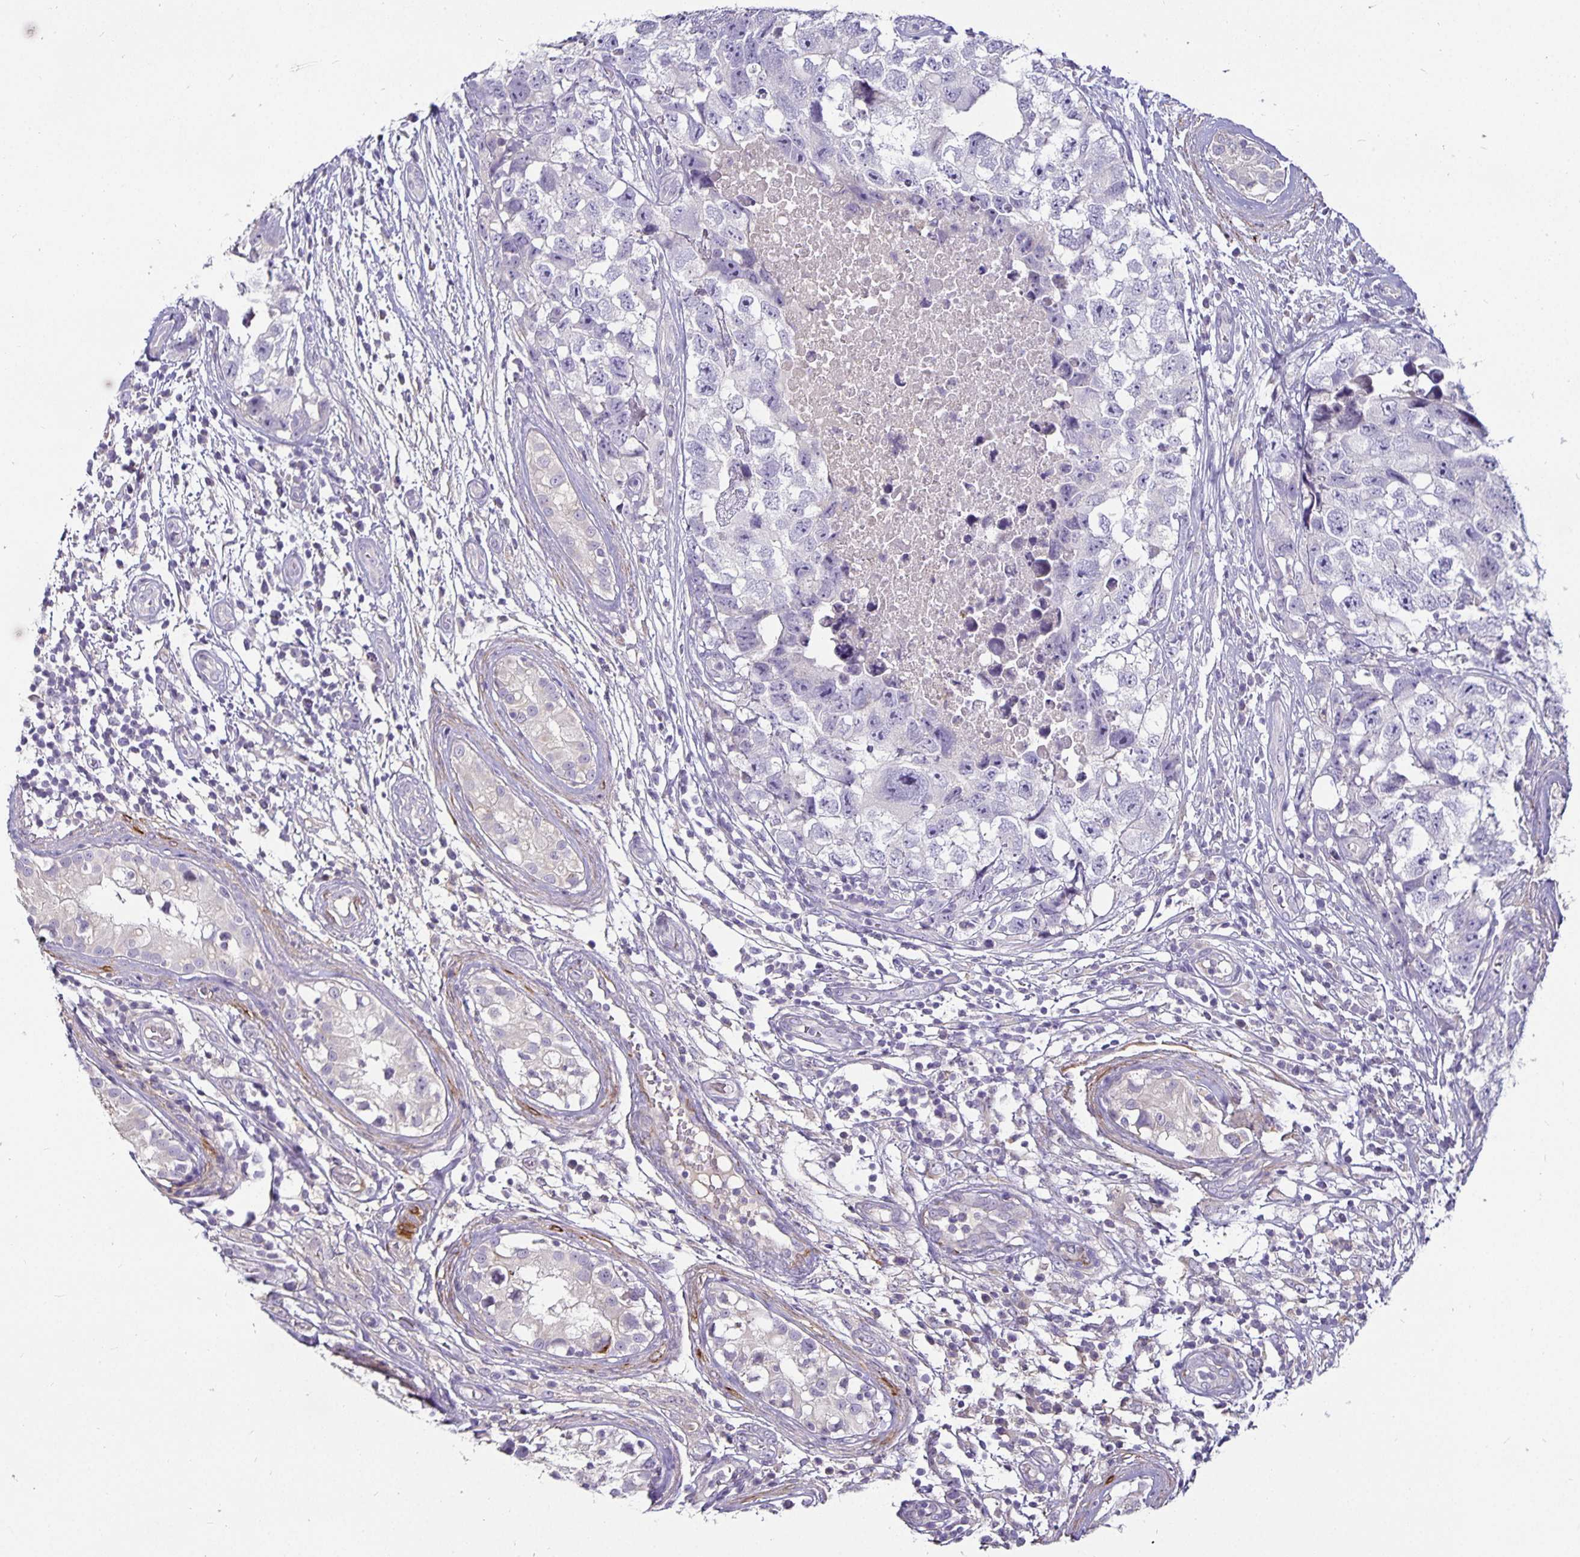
{"staining": {"intensity": "negative", "quantity": "none", "location": "none"}, "tissue": "testis cancer", "cell_type": "Tumor cells", "image_type": "cancer", "snomed": [{"axis": "morphology", "description": "Carcinoma, Embryonal, NOS"}, {"axis": "topography", "description": "Testis"}], "caption": "A histopathology image of testis cancer stained for a protein reveals no brown staining in tumor cells.", "gene": "CA12", "patient": {"sex": "male", "age": 22}}